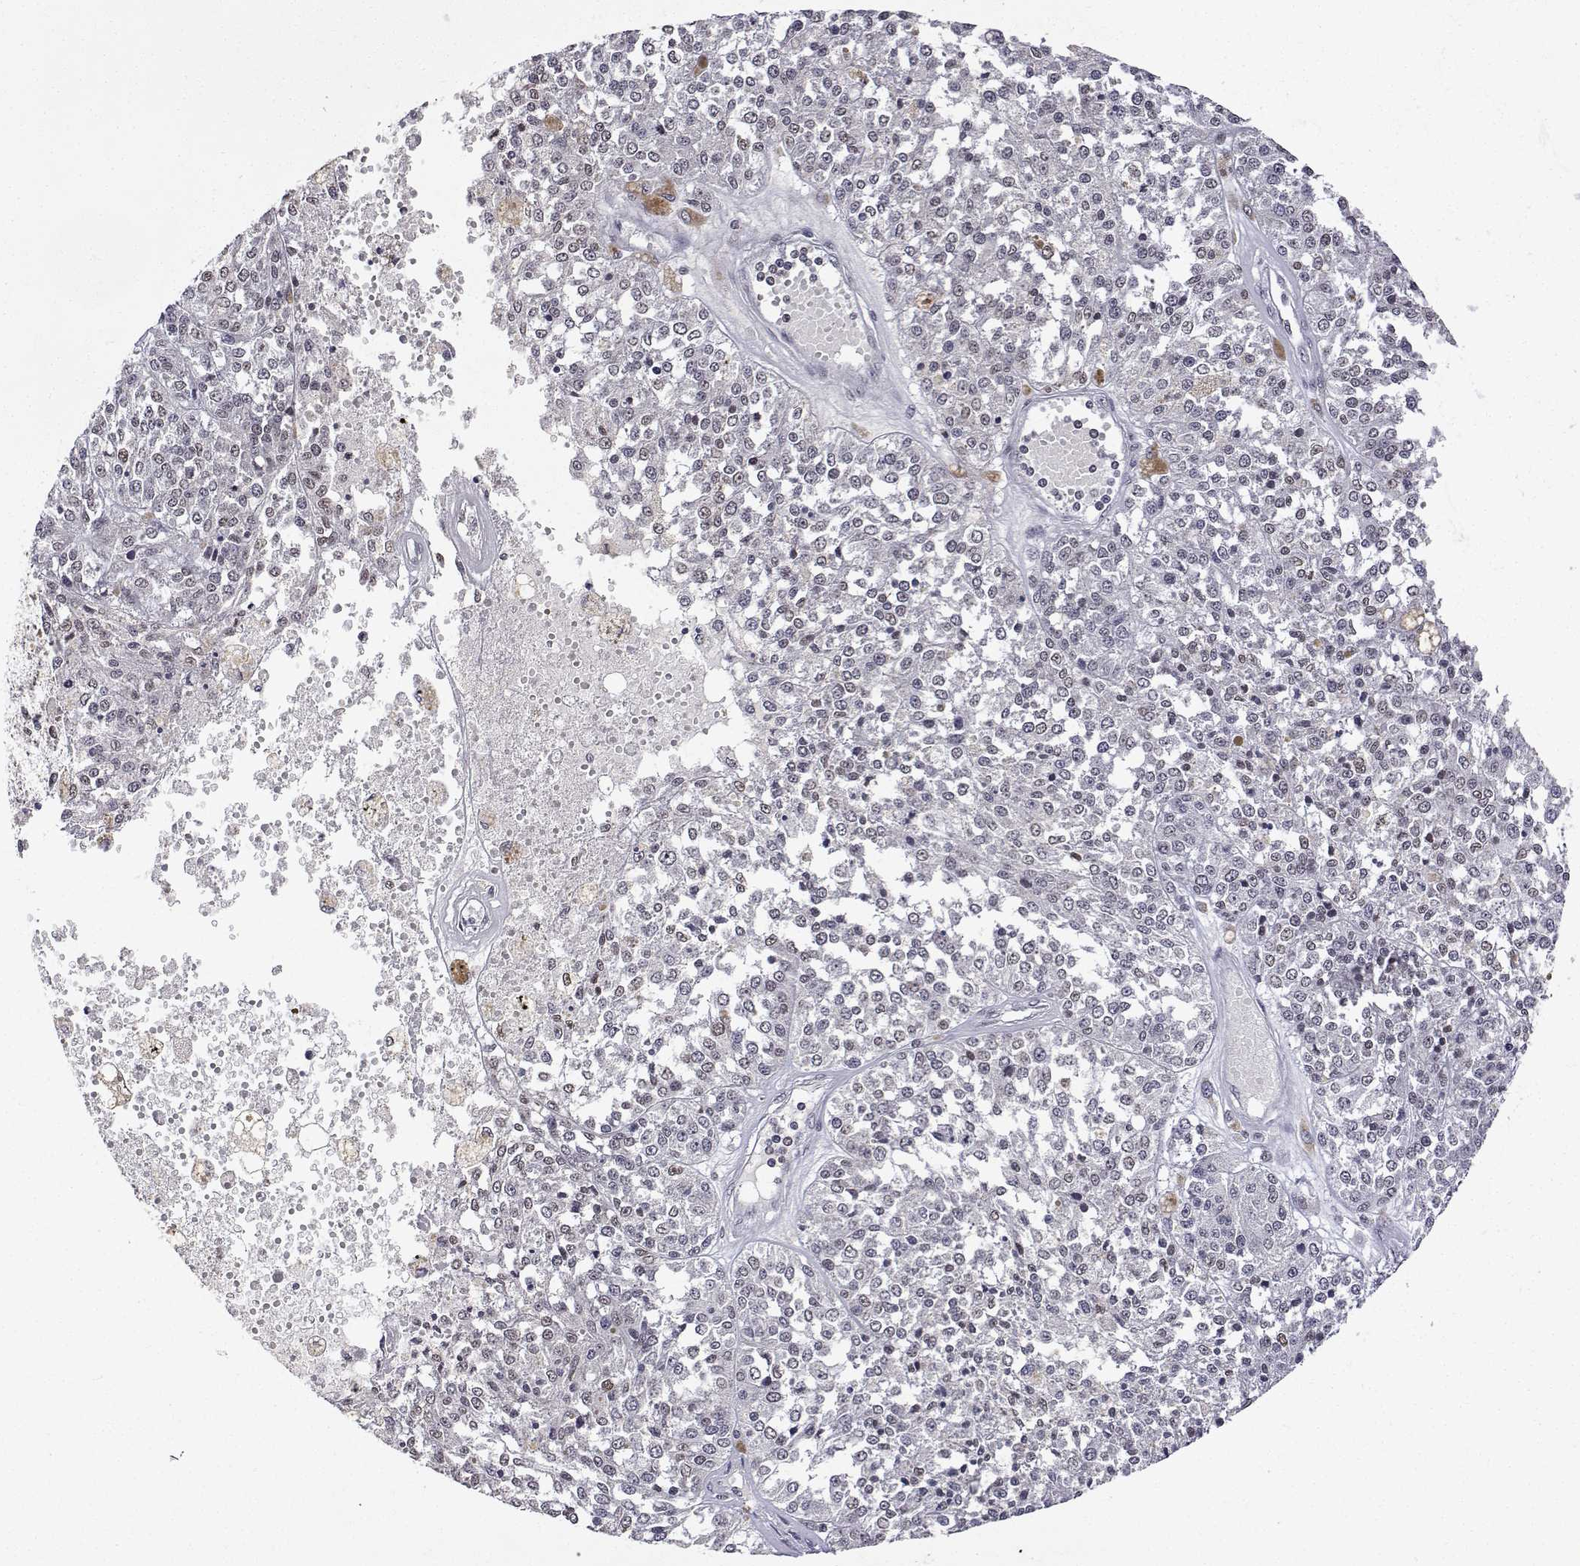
{"staining": {"intensity": "negative", "quantity": "none", "location": "none"}, "tissue": "melanoma", "cell_type": "Tumor cells", "image_type": "cancer", "snomed": [{"axis": "morphology", "description": "Malignant melanoma, Metastatic site"}, {"axis": "topography", "description": "Lymph node"}], "caption": "This is a micrograph of immunohistochemistry staining of malignant melanoma (metastatic site), which shows no staining in tumor cells.", "gene": "XPC", "patient": {"sex": "female", "age": 64}}